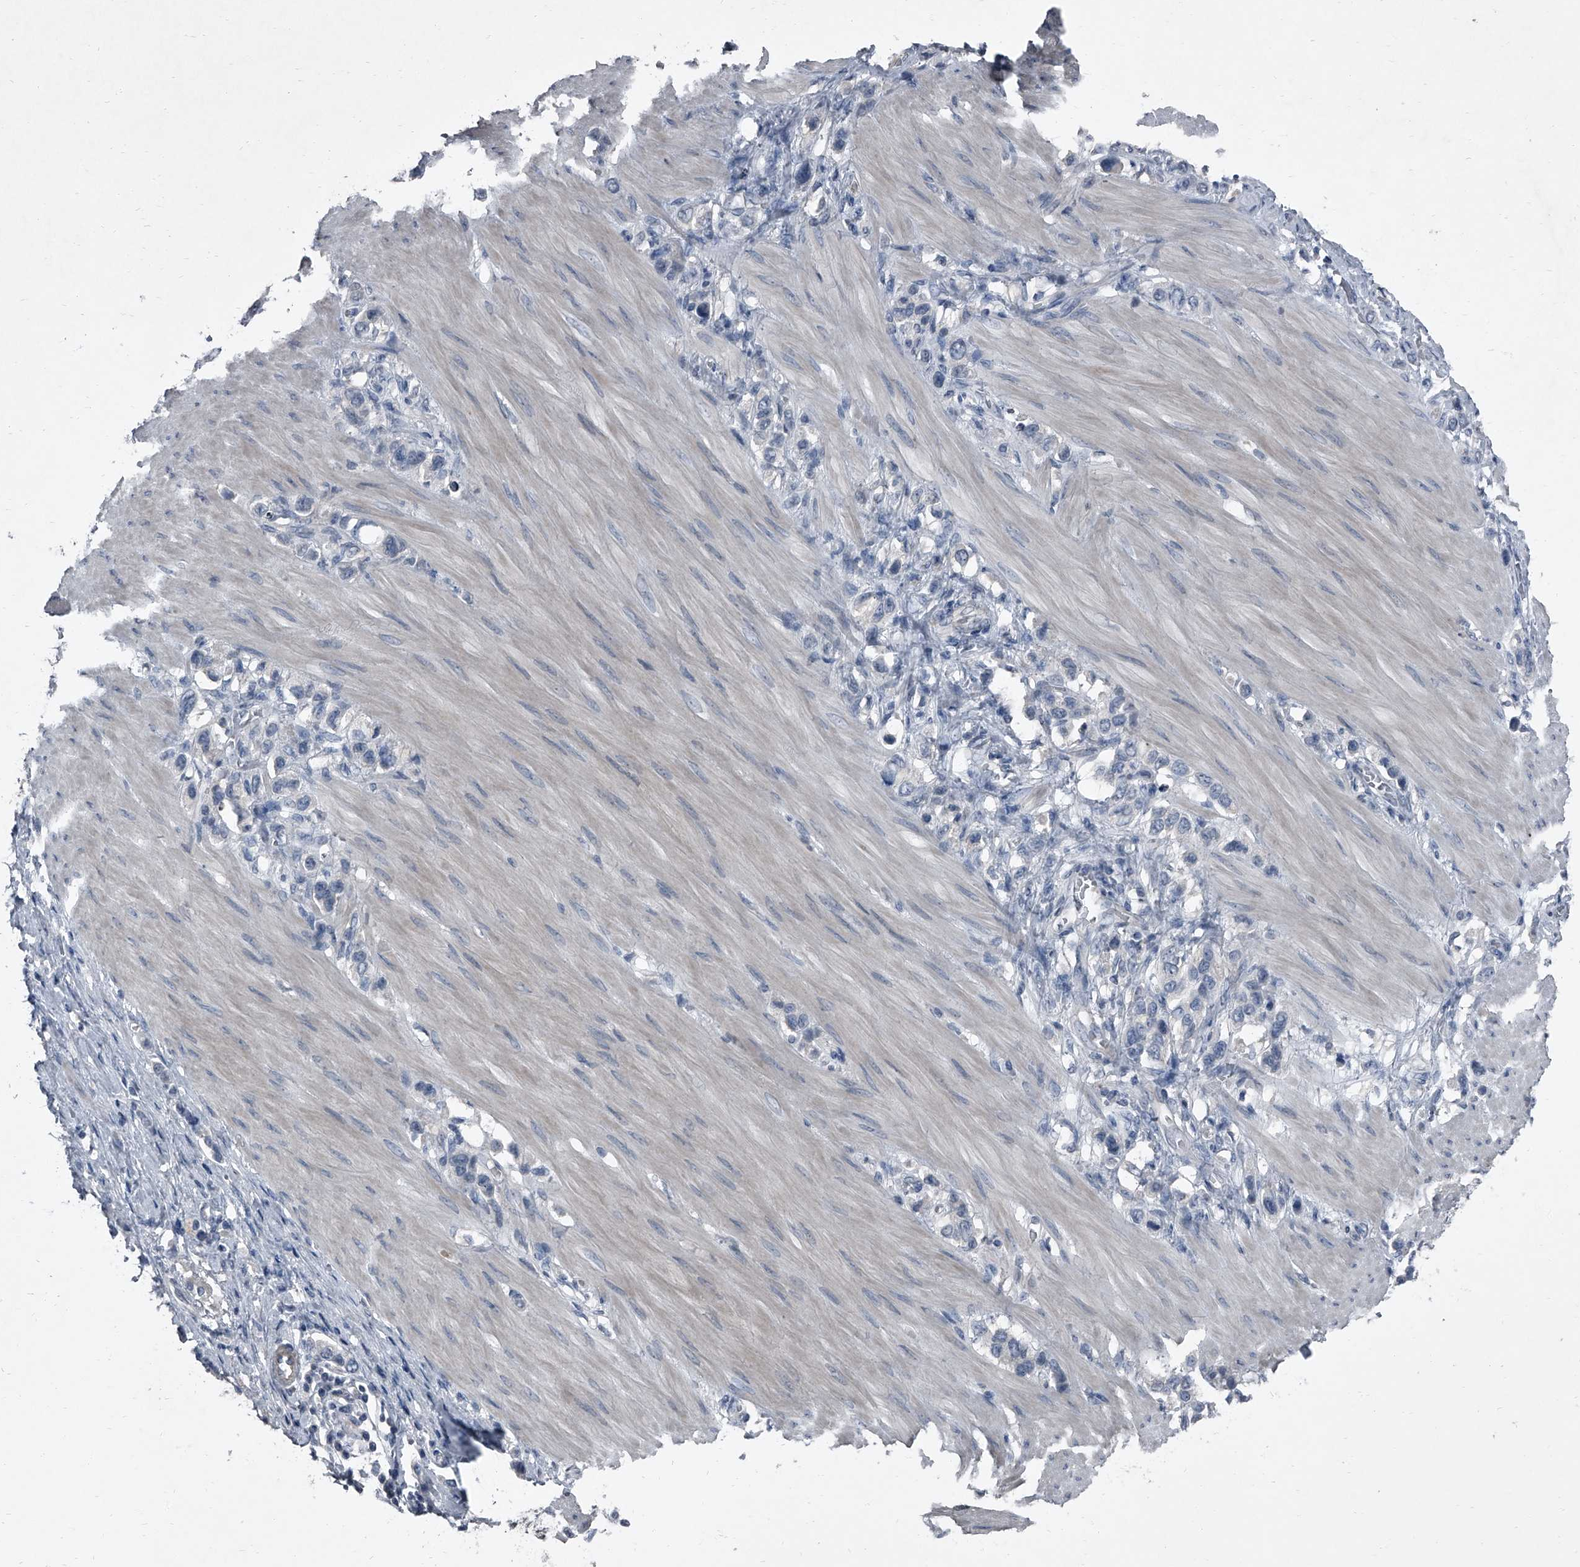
{"staining": {"intensity": "negative", "quantity": "none", "location": "none"}, "tissue": "stomach cancer", "cell_type": "Tumor cells", "image_type": "cancer", "snomed": [{"axis": "morphology", "description": "Adenocarcinoma, NOS"}, {"axis": "topography", "description": "Stomach"}], "caption": "IHC image of human stomach cancer (adenocarcinoma) stained for a protein (brown), which shows no positivity in tumor cells.", "gene": "HEPHL1", "patient": {"sex": "female", "age": 65}}